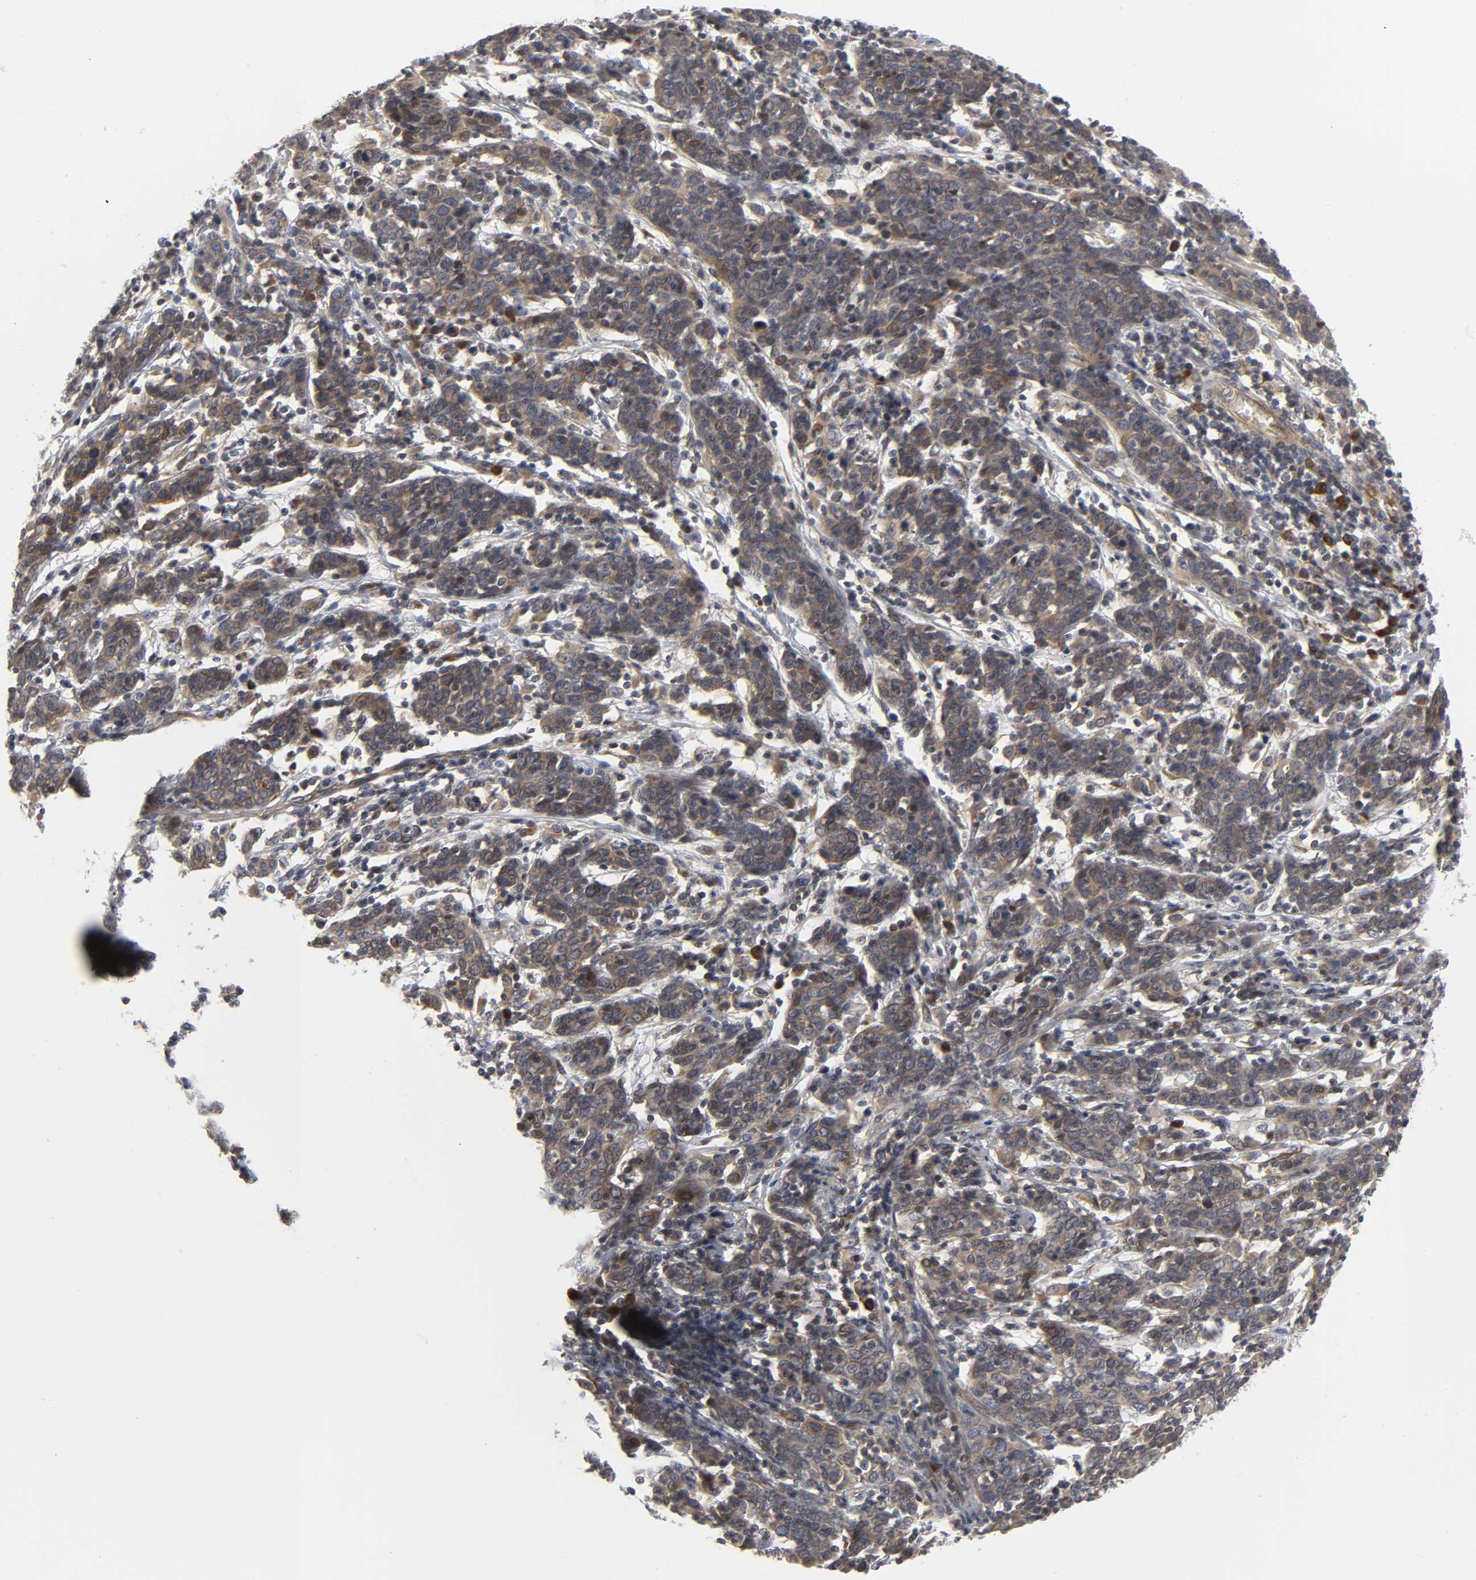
{"staining": {"intensity": "moderate", "quantity": "25%-75%", "location": "cytoplasmic/membranous"}, "tissue": "cervical cancer", "cell_type": "Tumor cells", "image_type": "cancer", "snomed": [{"axis": "morphology", "description": "Normal tissue, NOS"}, {"axis": "morphology", "description": "Squamous cell carcinoma, NOS"}, {"axis": "topography", "description": "Cervix"}], "caption": "Immunohistochemical staining of cervical cancer displays medium levels of moderate cytoplasmic/membranous protein positivity in approximately 25%-75% of tumor cells.", "gene": "ASB6", "patient": {"sex": "female", "age": 67}}